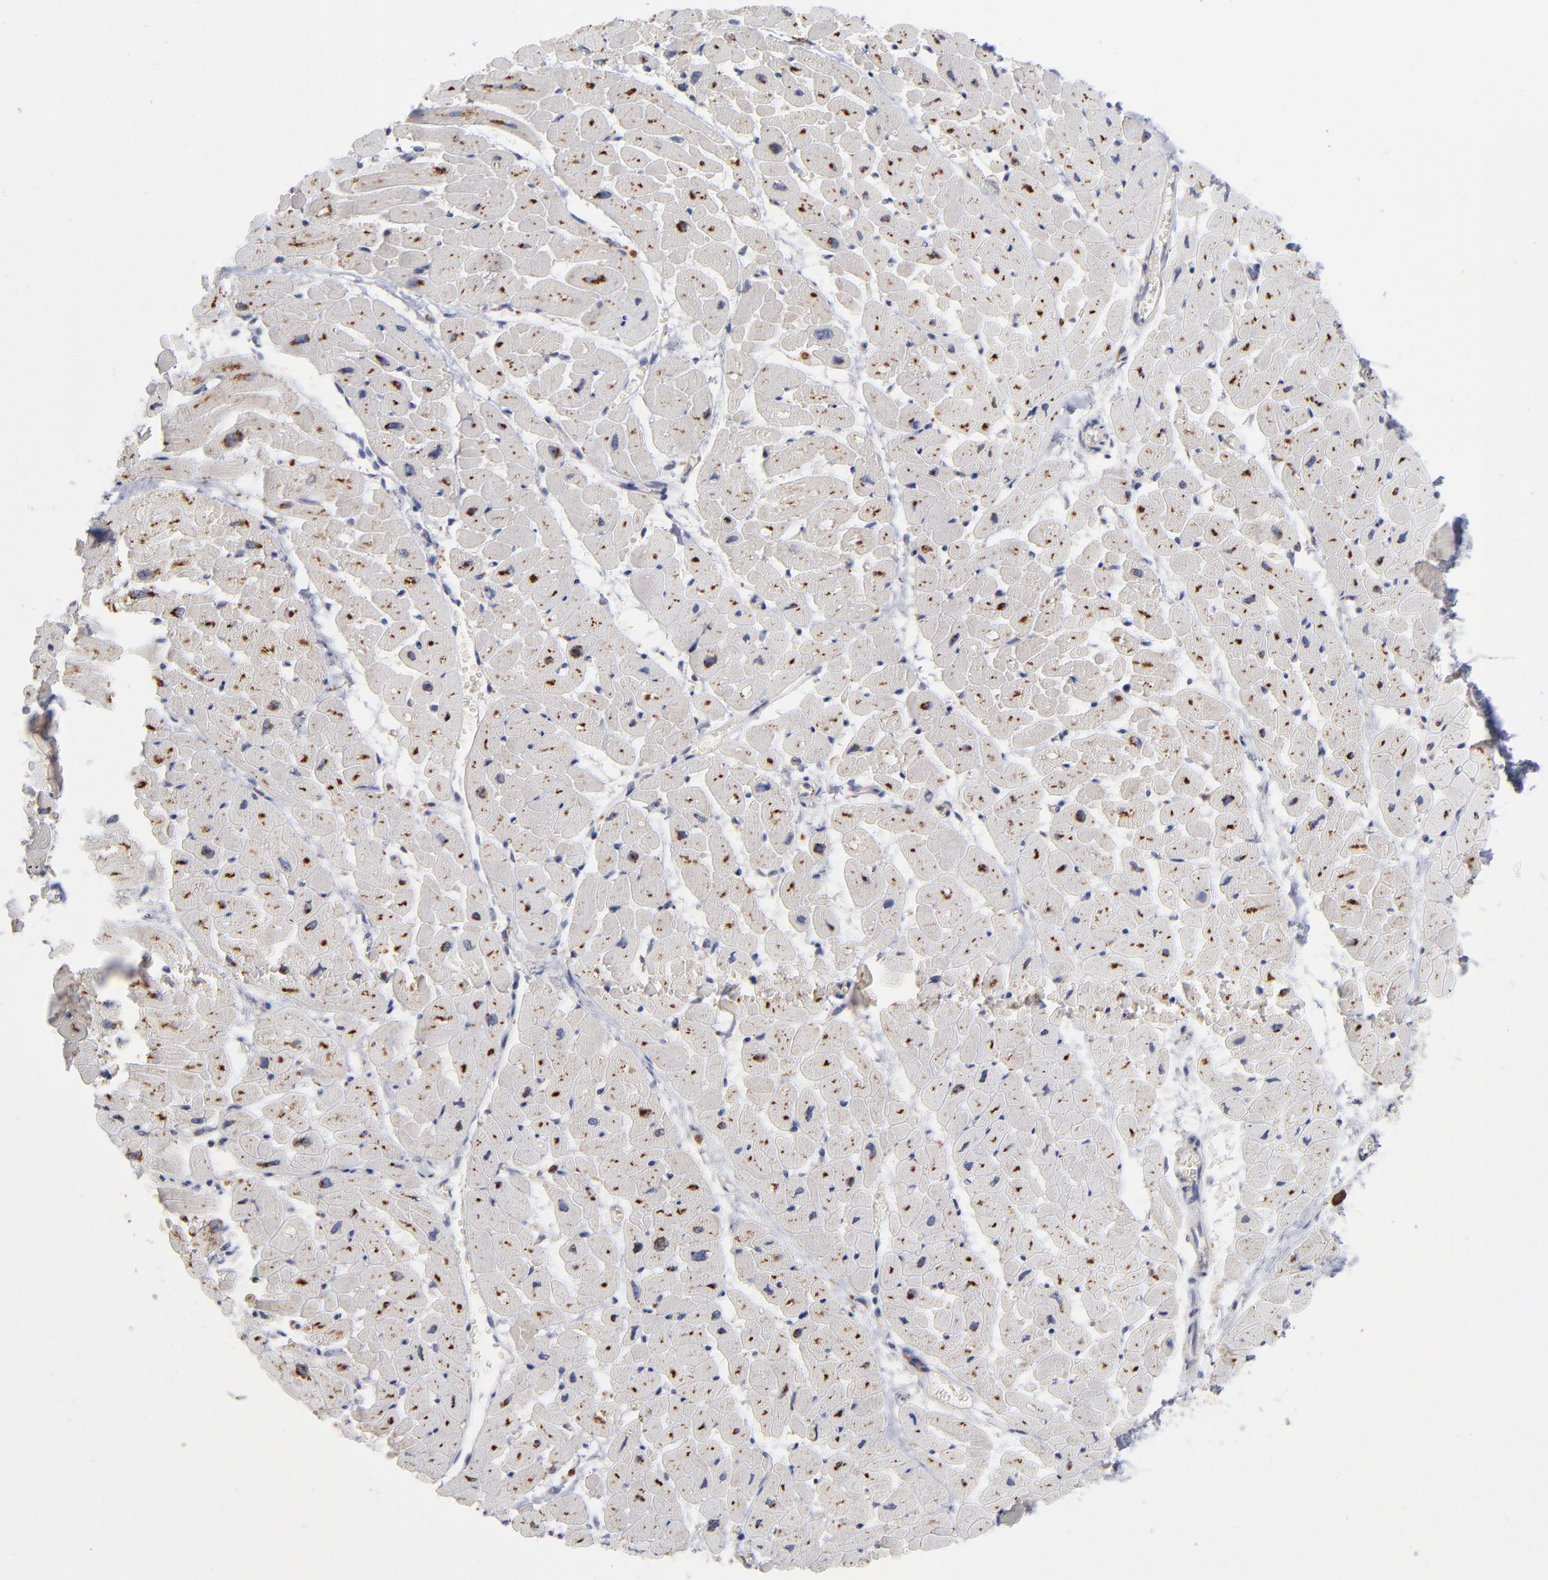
{"staining": {"intensity": "moderate", "quantity": ">75%", "location": "cytoplasmic/membranous"}, "tissue": "heart muscle", "cell_type": "Cardiomyocytes", "image_type": "normal", "snomed": [{"axis": "morphology", "description": "Normal tissue, NOS"}, {"axis": "topography", "description": "Heart"}], "caption": "Immunohistochemical staining of normal human heart muscle reveals medium levels of moderate cytoplasmic/membranous expression in approximately >75% of cardiomyocytes.", "gene": "RRAGA", "patient": {"sex": "male", "age": 45}}